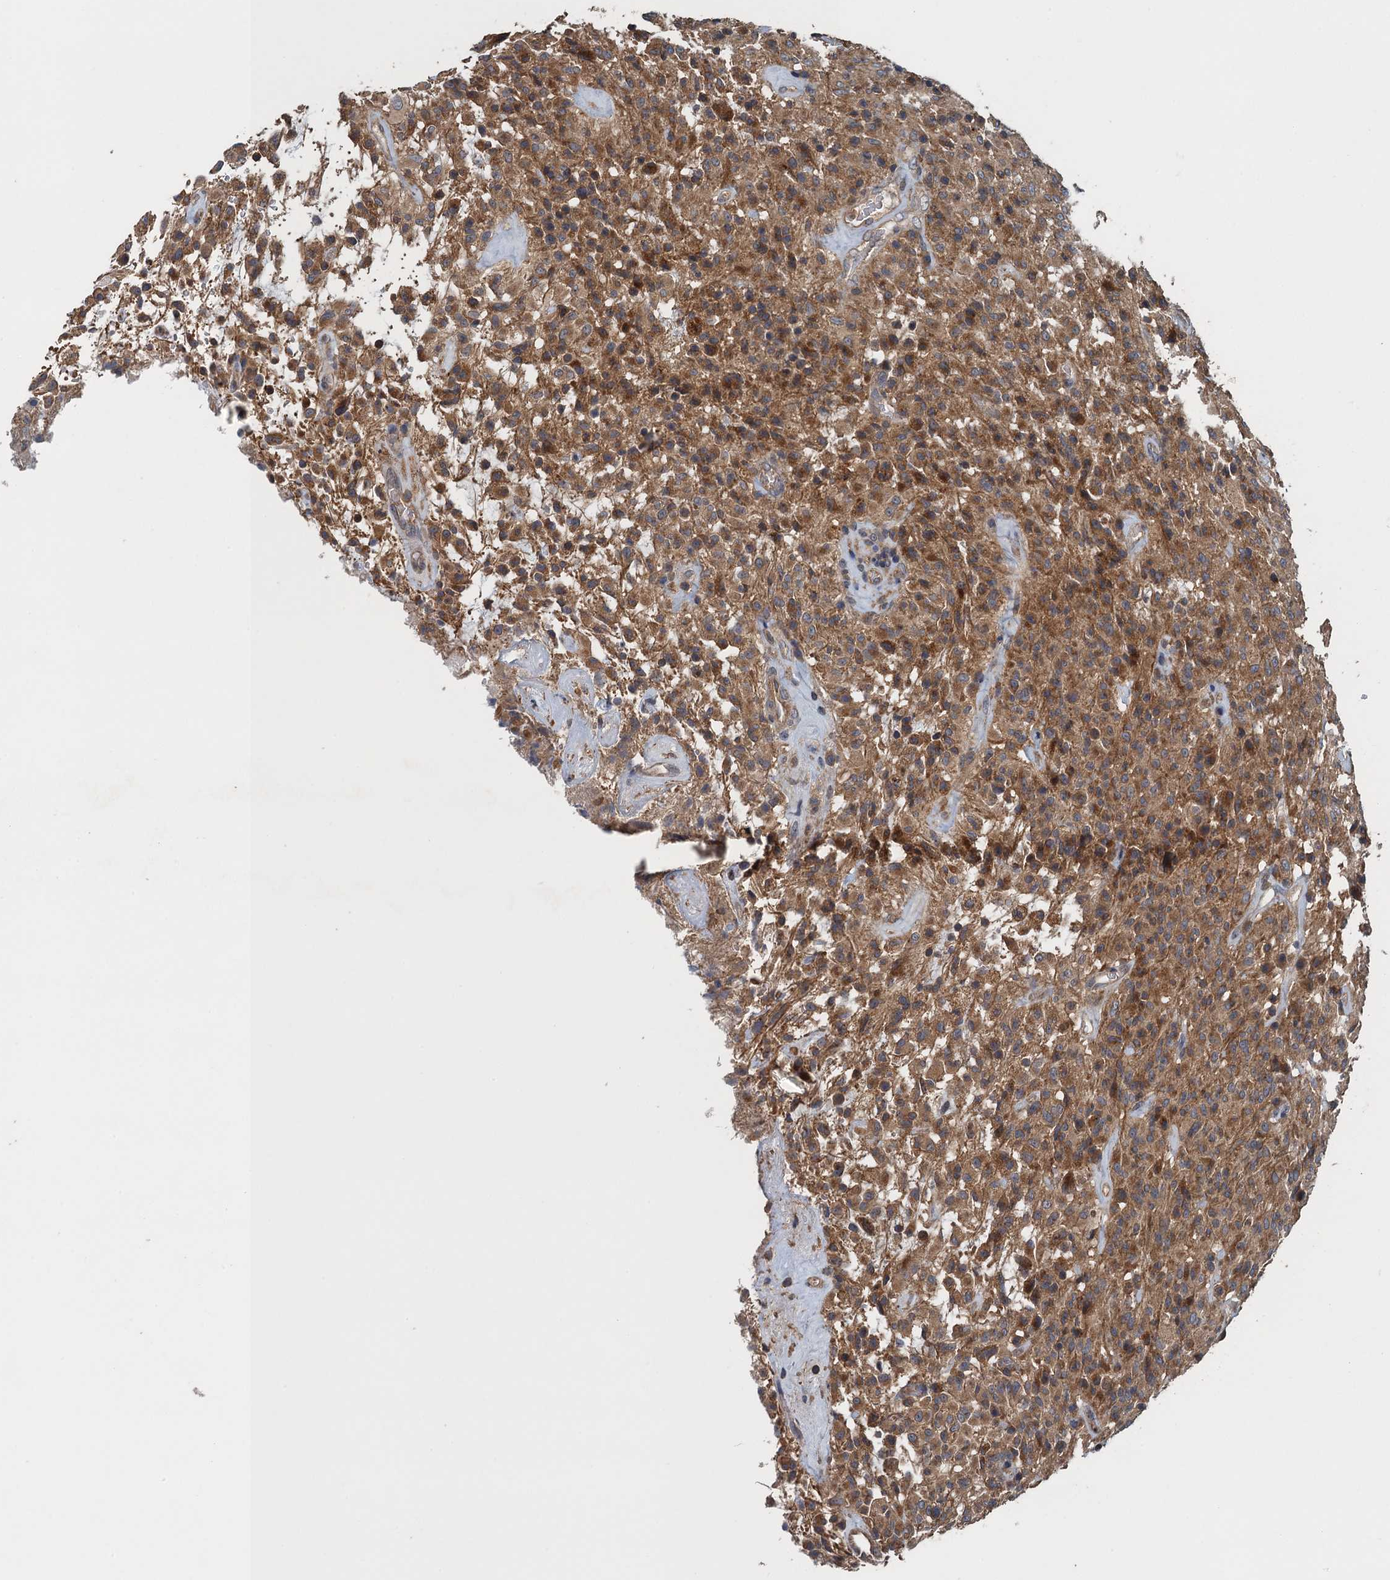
{"staining": {"intensity": "moderate", "quantity": ">75%", "location": "cytoplasmic/membranous"}, "tissue": "glioma", "cell_type": "Tumor cells", "image_type": "cancer", "snomed": [{"axis": "morphology", "description": "Glioma, malignant, High grade"}, {"axis": "topography", "description": "Brain"}], "caption": "Tumor cells reveal moderate cytoplasmic/membranous positivity in approximately >75% of cells in glioma.", "gene": "BORCS5", "patient": {"sex": "female", "age": 57}}